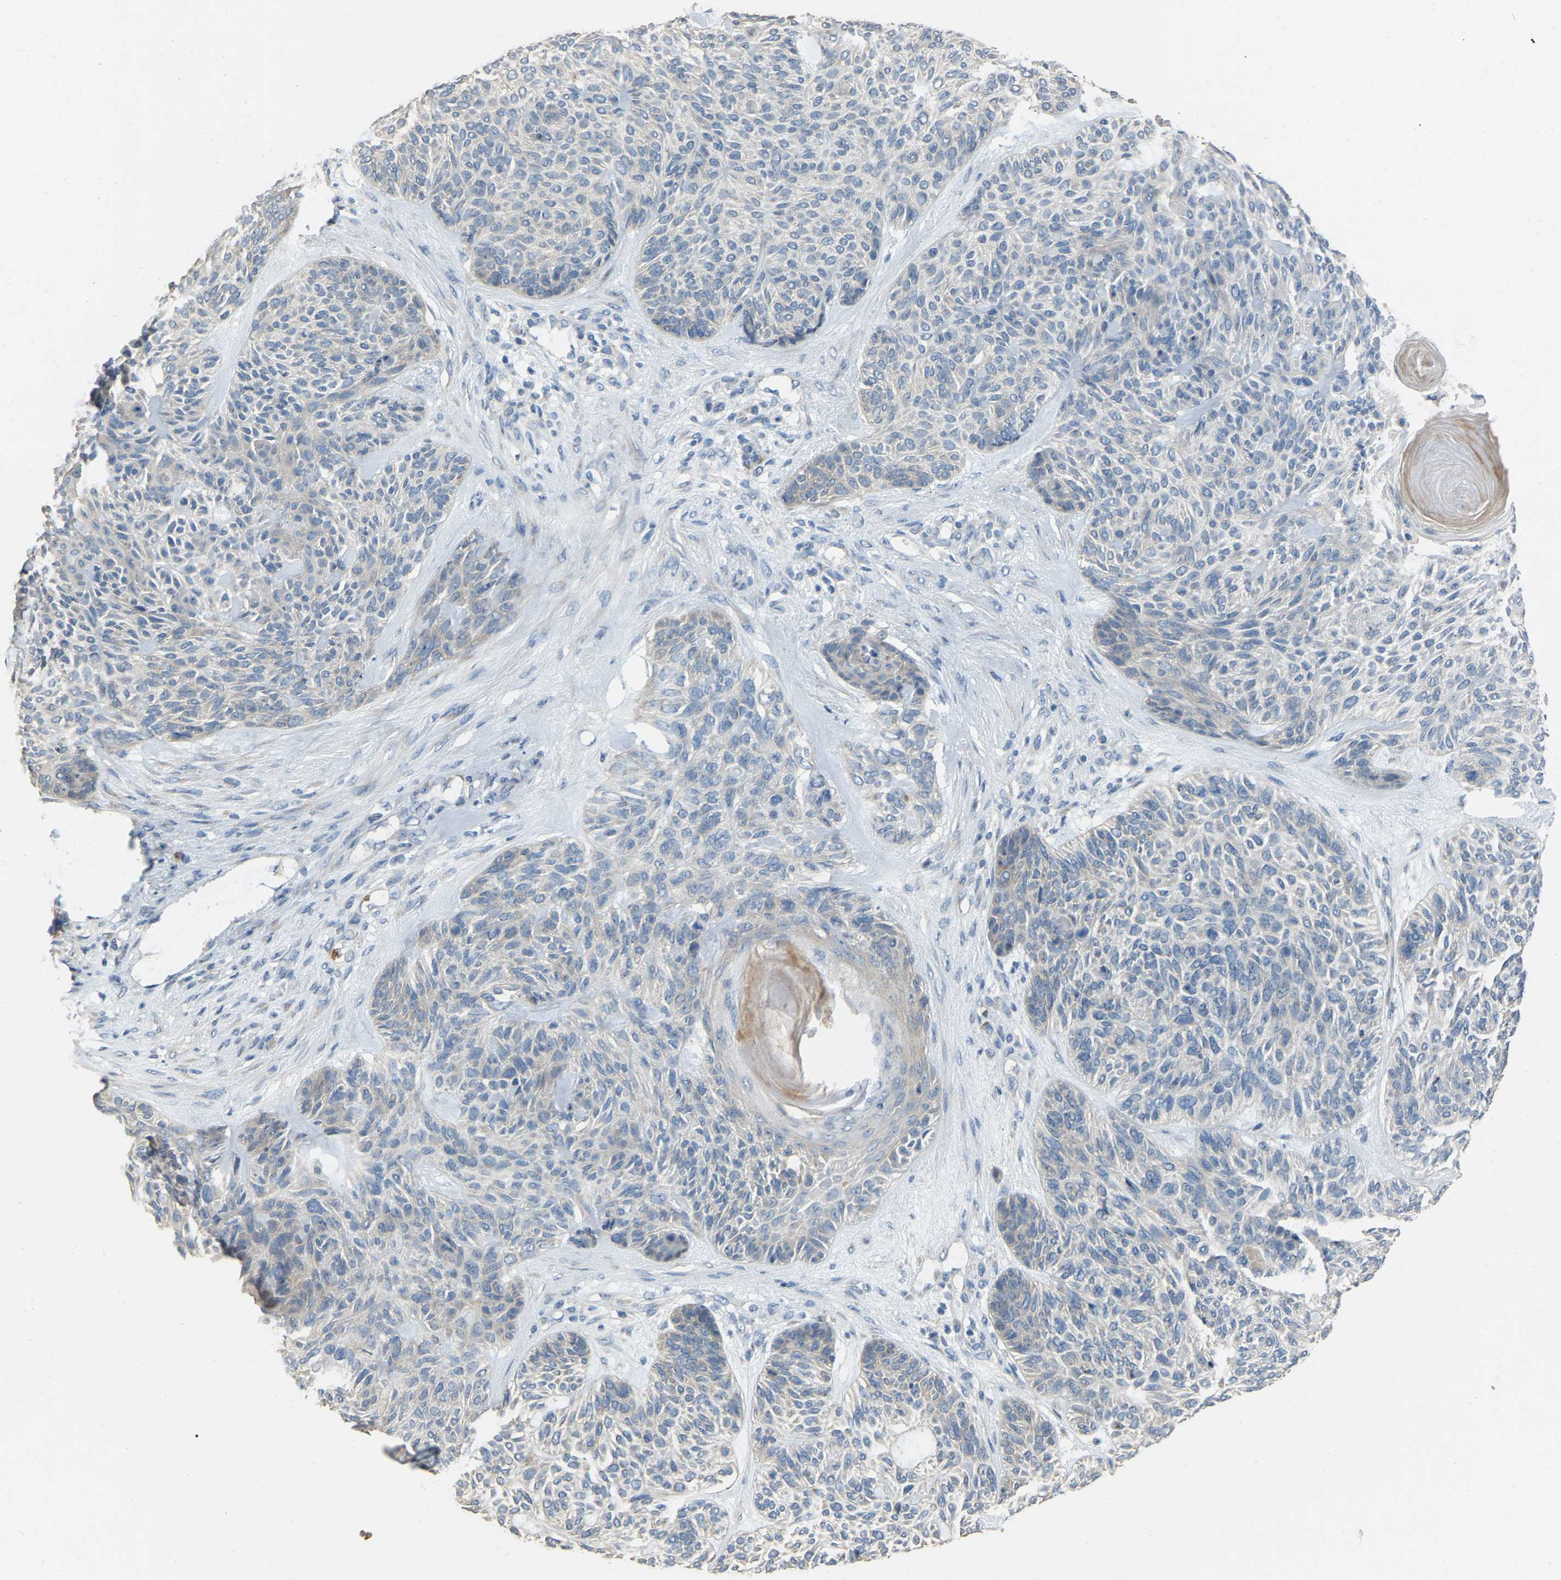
{"staining": {"intensity": "negative", "quantity": "none", "location": "none"}, "tissue": "skin cancer", "cell_type": "Tumor cells", "image_type": "cancer", "snomed": [{"axis": "morphology", "description": "Basal cell carcinoma"}, {"axis": "topography", "description": "Skin"}], "caption": "Skin cancer (basal cell carcinoma) was stained to show a protein in brown. There is no significant positivity in tumor cells.", "gene": "CFAP298", "patient": {"sex": "male", "age": 55}}